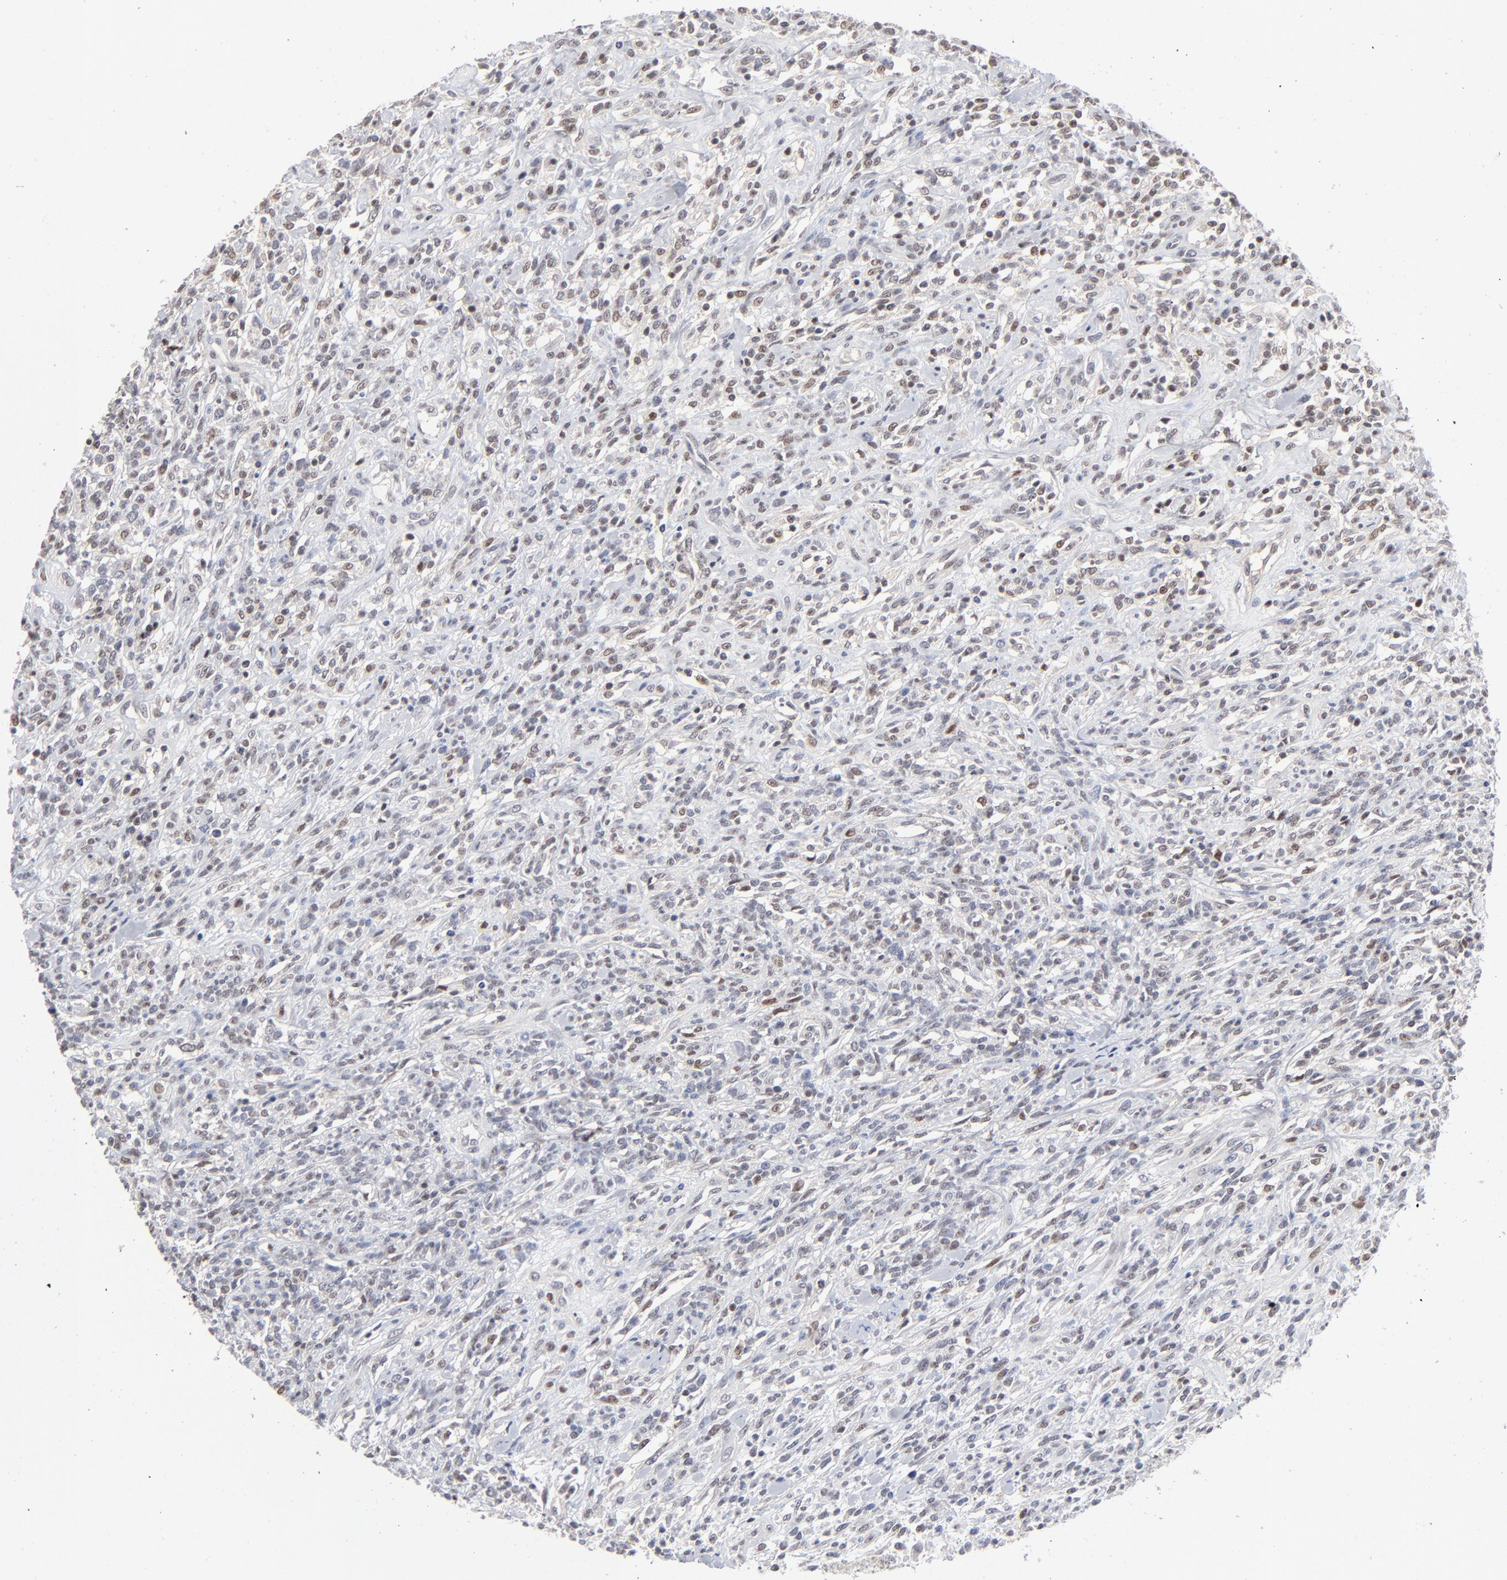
{"staining": {"intensity": "weak", "quantity": "25%-75%", "location": "nuclear"}, "tissue": "lymphoma", "cell_type": "Tumor cells", "image_type": "cancer", "snomed": [{"axis": "morphology", "description": "Malignant lymphoma, non-Hodgkin's type, High grade"}, {"axis": "topography", "description": "Lymph node"}], "caption": "A brown stain highlights weak nuclear positivity of a protein in malignant lymphoma, non-Hodgkin's type (high-grade) tumor cells.", "gene": "MAX", "patient": {"sex": "female", "age": 73}}